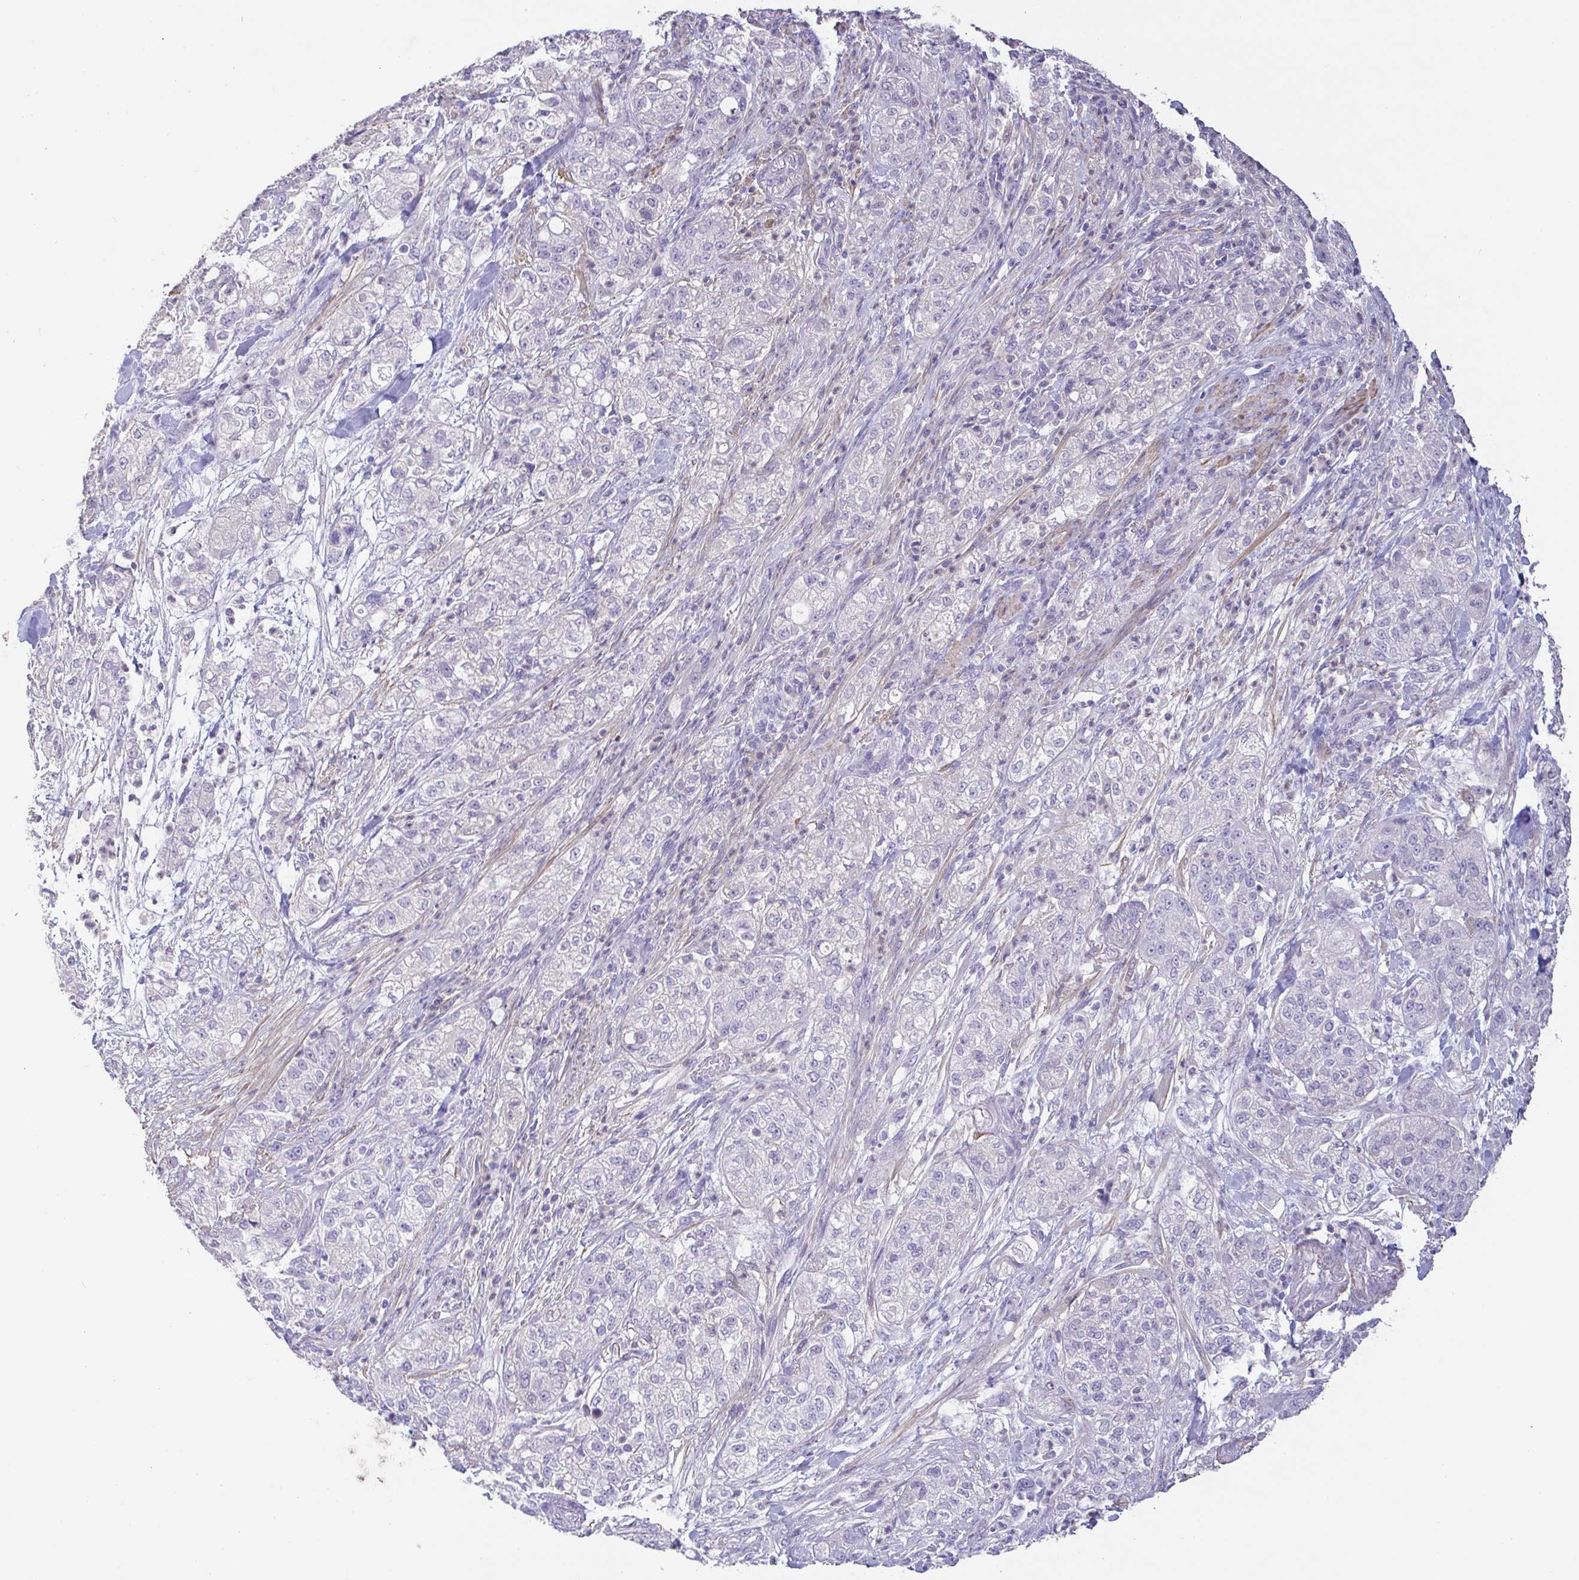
{"staining": {"intensity": "negative", "quantity": "none", "location": "none"}, "tissue": "pancreatic cancer", "cell_type": "Tumor cells", "image_type": "cancer", "snomed": [{"axis": "morphology", "description": "Adenocarcinoma, NOS"}, {"axis": "topography", "description": "Pancreas"}], "caption": "Immunohistochemistry (IHC) histopathology image of pancreatic cancer stained for a protein (brown), which displays no staining in tumor cells.", "gene": "PYGM", "patient": {"sex": "female", "age": 78}}